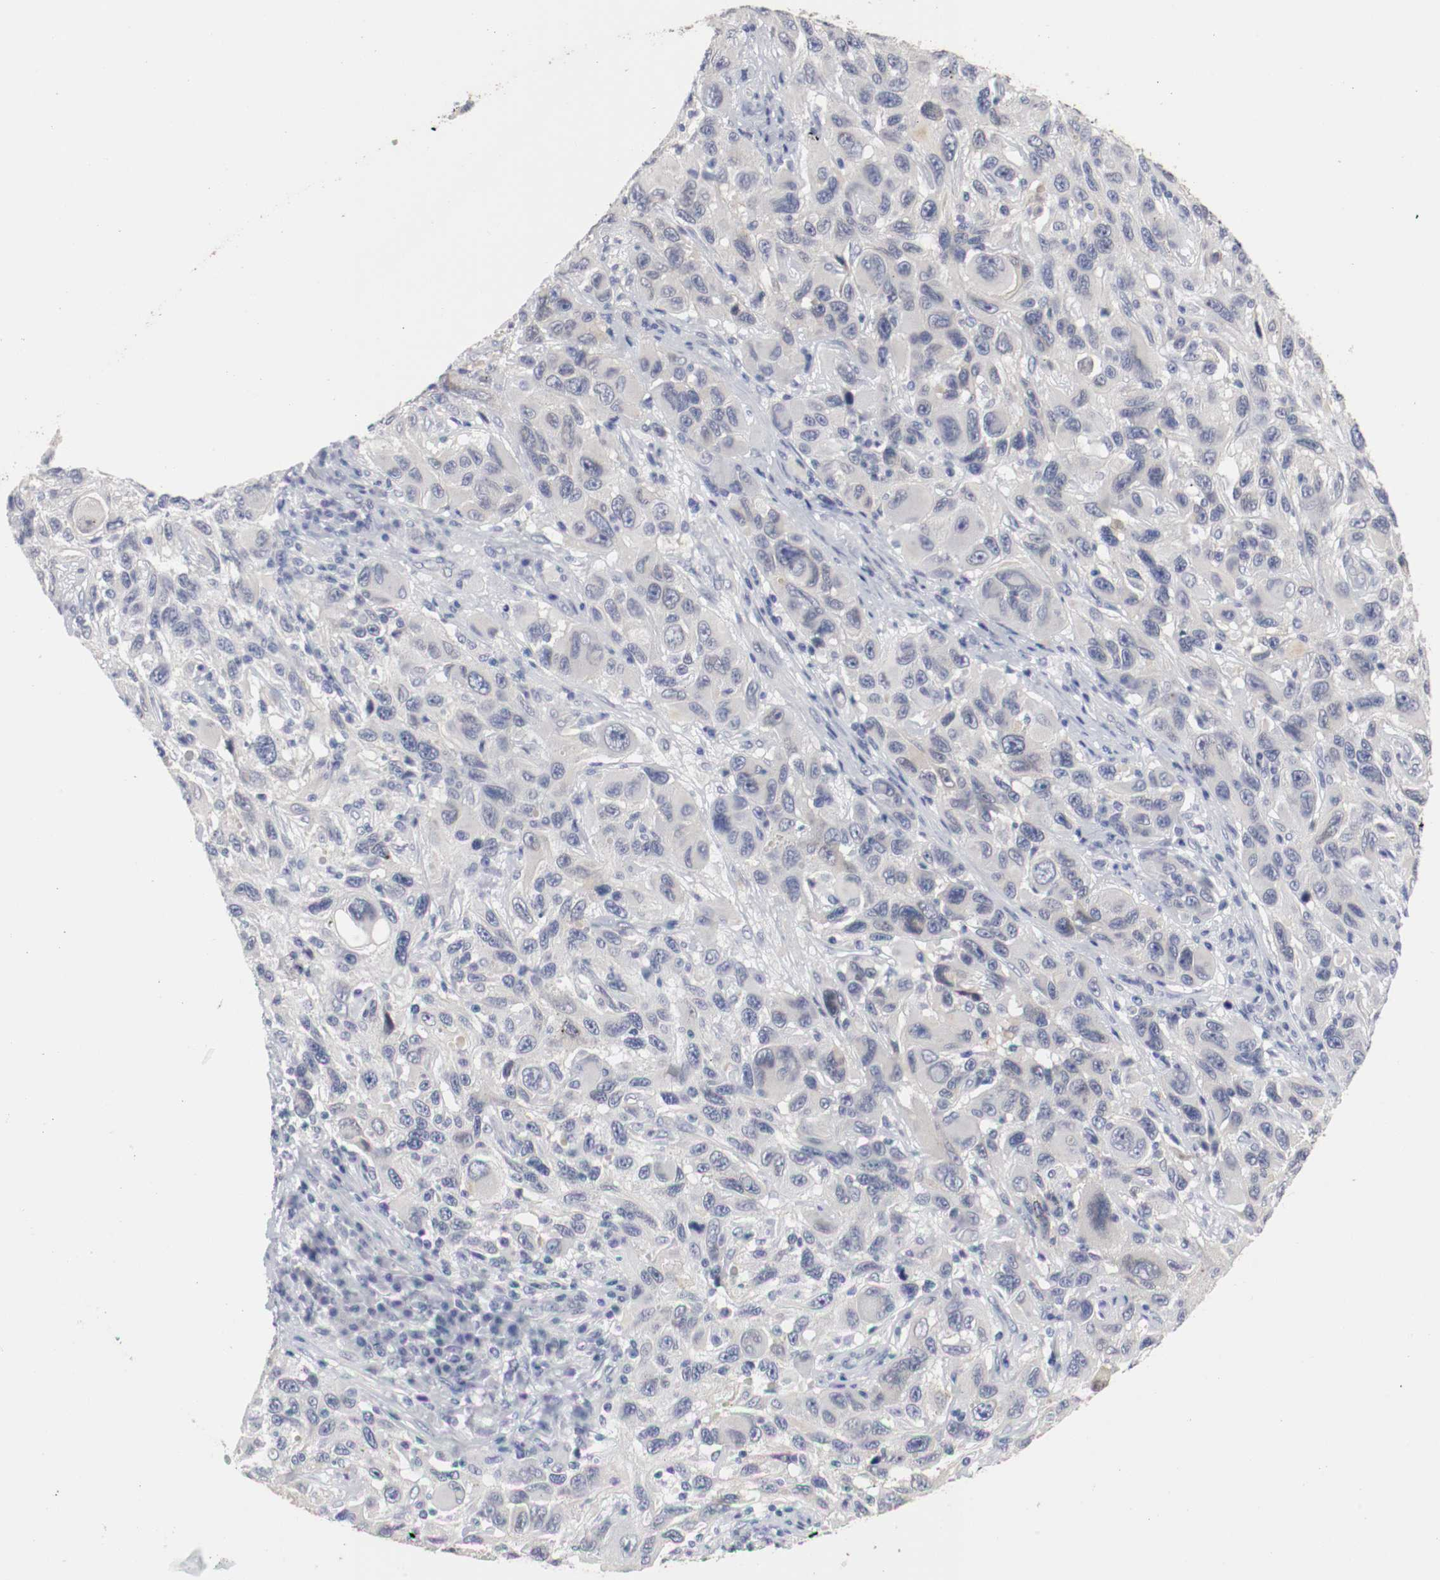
{"staining": {"intensity": "negative", "quantity": "none", "location": "none"}, "tissue": "melanoma", "cell_type": "Tumor cells", "image_type": "cancer", "snomed": [{"axis": "morphology", "description": "Malignant melanoma, NOS"}, {"axis": "topography", "description": "Skin"}], "caption": "A photomicrograph of malignant melanoma stained for a protein demonstrates no brown staining in tumor cells.", "gene": "KIT", "patient": {"sex": "male", "age": 53}}